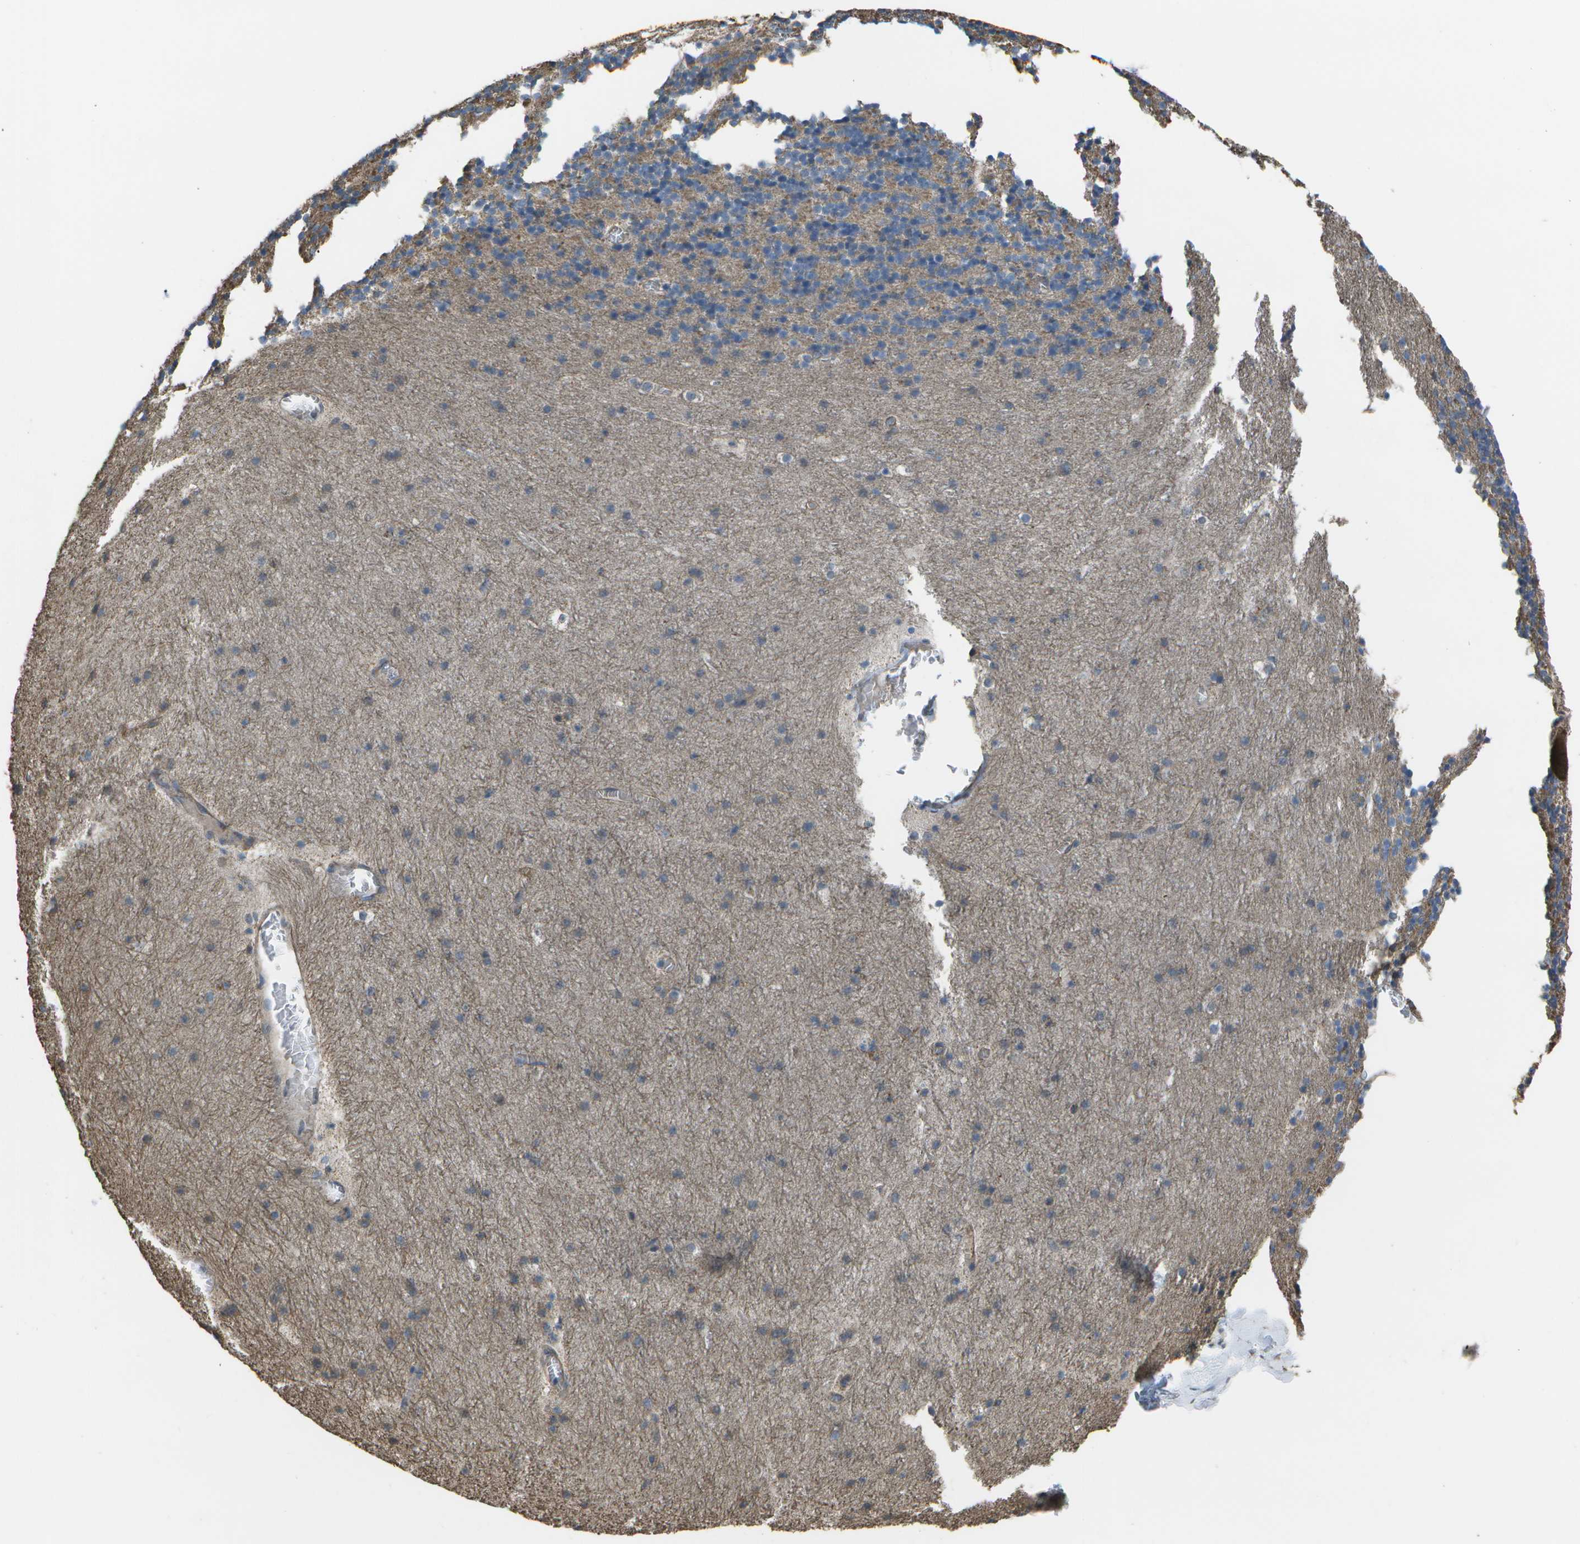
{"staining": {"intensity": "moderate", "quantity": "<25%", "location": "cytoplasmic/membranous"}, "tissue": "cerebellum", "cell_type": "Cells in granular layer", "image_type": "normal", "snomed": [{"axis": "morphology", "description": "Normal tissue, NOS"}, {"axis": "topography", "description": "Cerebellum"}], "caption": "The photomicrograph exhibits immunohistochemical staining of benign cerebellum. There is moderate cytoplasmic/membranous staining is identified in approximately <25% of cells in granular layer. (Brightfield microscopy of DAB IHC at high magnification).", "gene": "CLNS1A", "patient": {"sex": "male", "age": 45}}